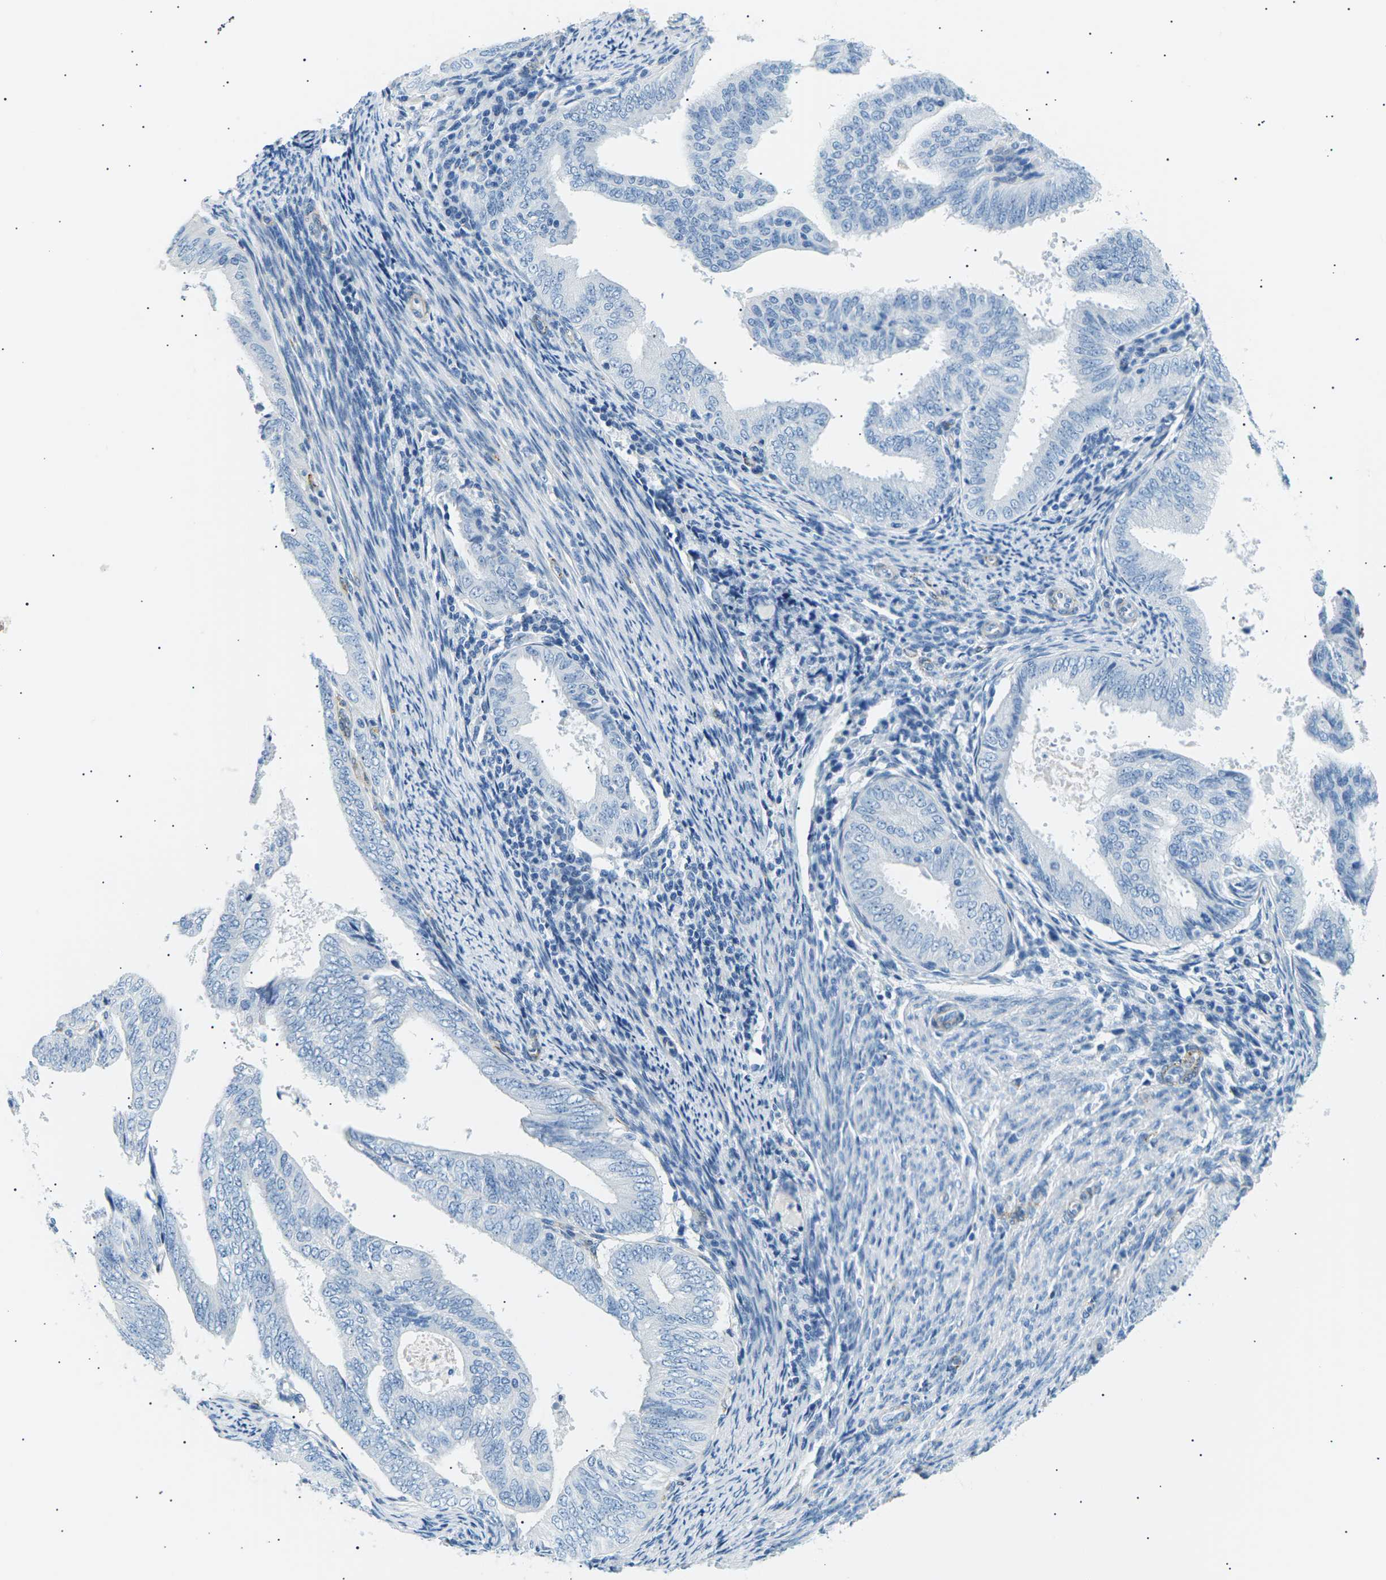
{"staining": {"intensity": "negative", "quantity": "none", "location": "none"}, "tissue": "endometrial cancer", "cell_type": "Tumor cells", "image_type": "cancer", "snomed": [{"axis": "morphology", "description": "Adenocarcinoma, NOS"}, {"axis": "topography", "description": "Endometrium"}], "caption": "This is an immunohistochemistry (IHC) image of endometrial adenocarcinoma. There is no staining in tumor cells.", "gene": "SEPTIN5", "patient": {"sex": "female", "age": 58}}